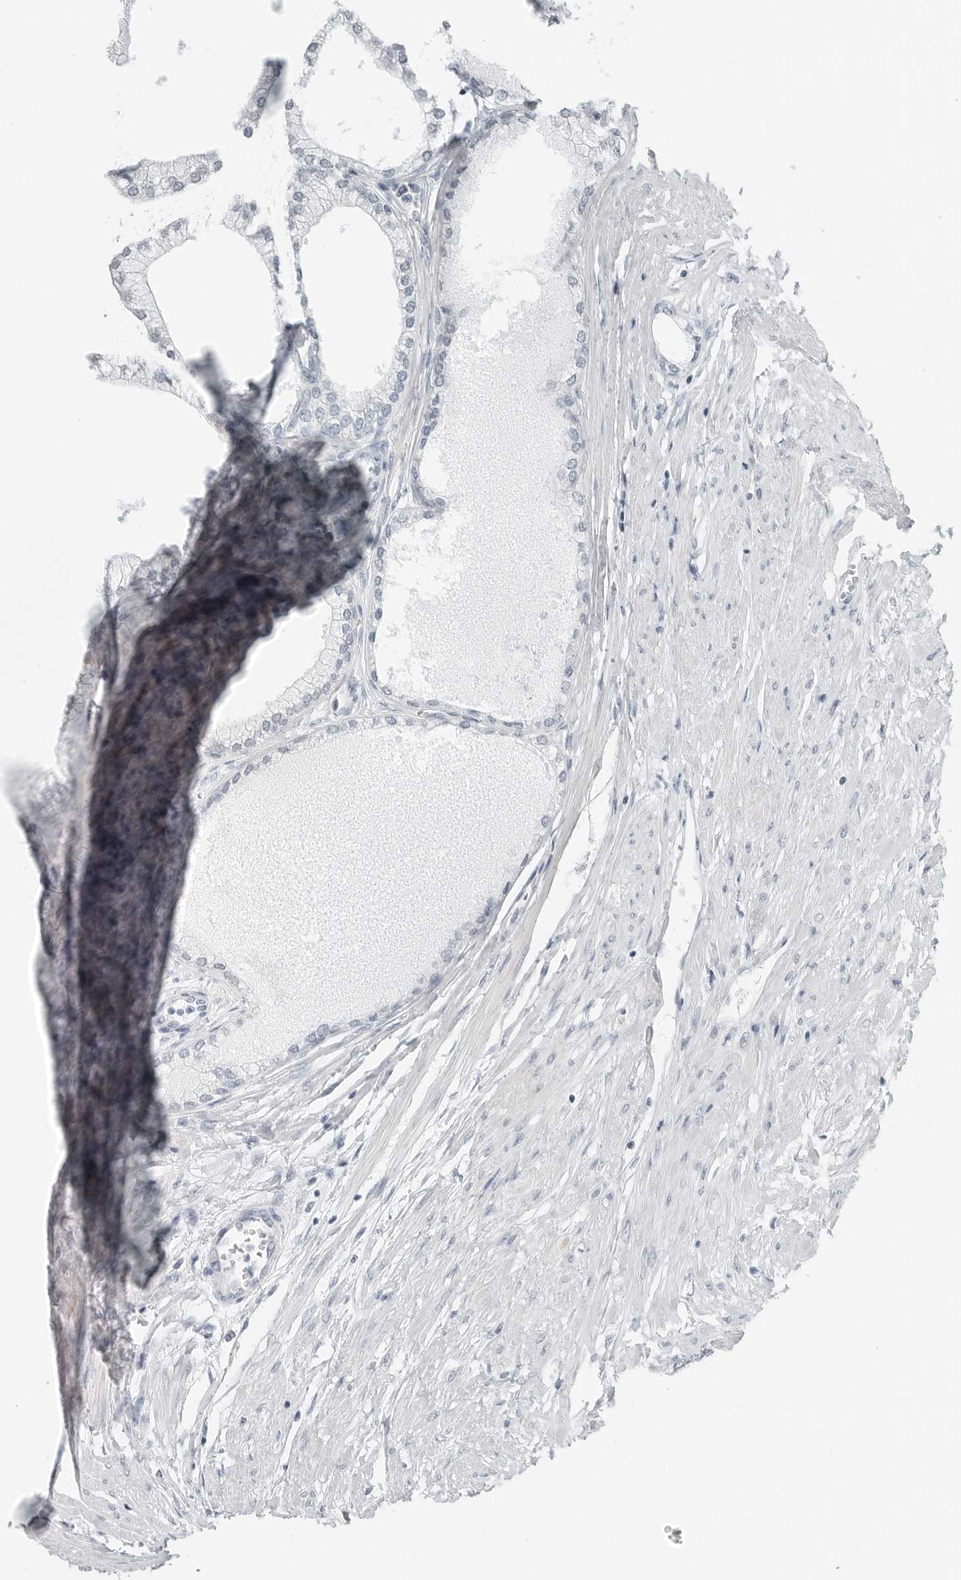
{"staining": {"intensity": "negative", "quantity": "none", "location": "none"}, "tissue": "prostate", "cell_type": "Glandular cells", "image_type": "normal", "snomed": [{"axis": "morphology", "description": "Normal tissue, NOS"}, {"axis": "morphology", "description": "Urothelial carcinoma, Low grade"}, {"axis": "topography", "description": "Urinary bladder"}, {"axis": "topography", "description": "Prostate"}], "caption": "Glandular cells are negative for brown protein staining in benign prostate.", "gene": "XIRP1", "patient": {"sex": "male", "age": 60}}